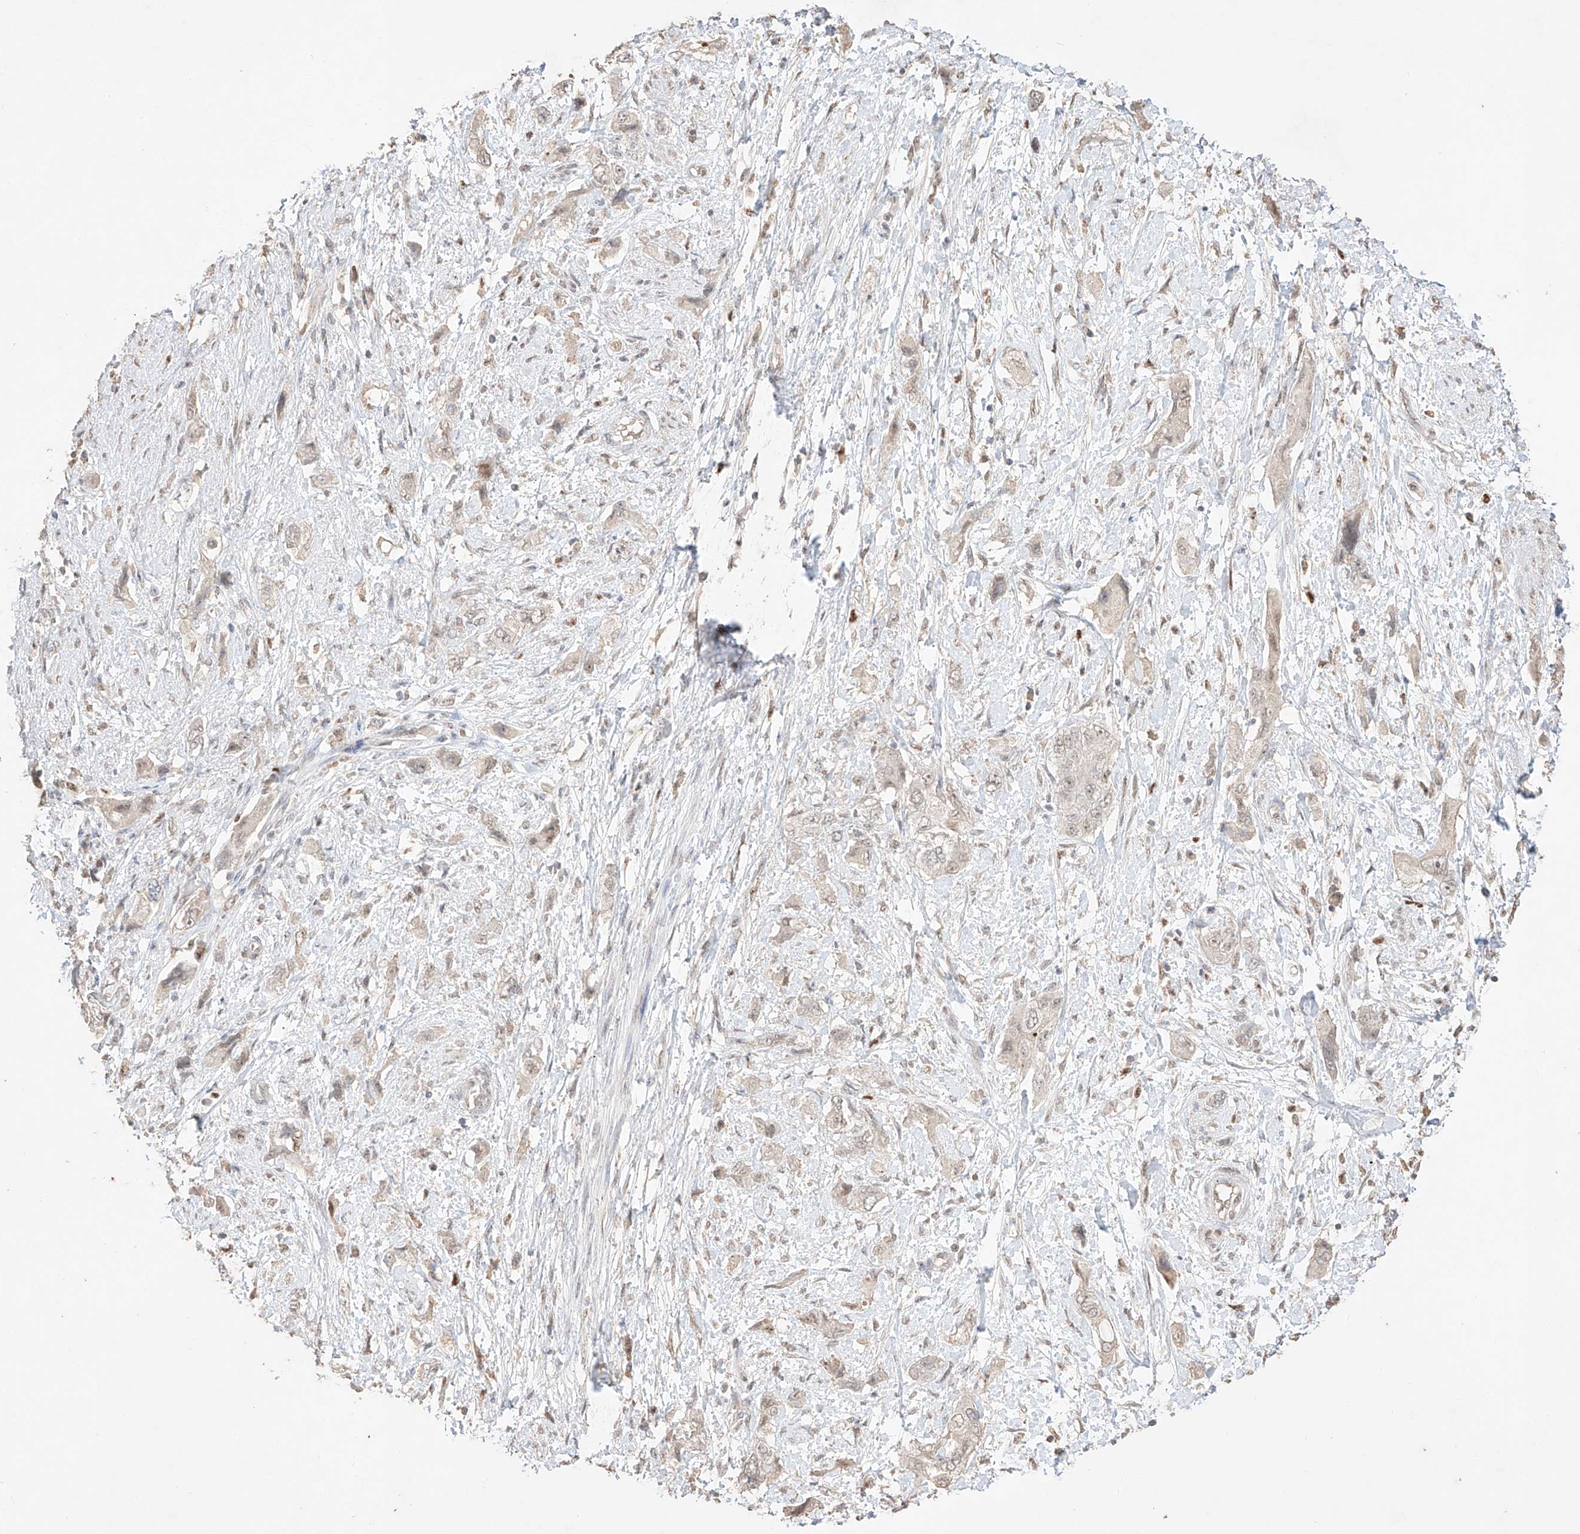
{"staining": {"intensity": "weak", "quantity": ">75%", "location": "nuclear"}, "tissue": "pancreatic cancer", "cell_type": "Tumor cells", "image_type": "cancer", "snomed": [{"axis": "morphology", "description": "Adenocarcinoma, NOS"}, {"axis": "topography", "description": "Pancreas"}], "caption": "There is low levels of weak nuclear positivity in tumor cells of adenocarcinoma (pancreatic), as demonstrated by immunohistochemical staining (brown color).", "gene": "APIP", "patient": {"sex": "female", "age": 73}}